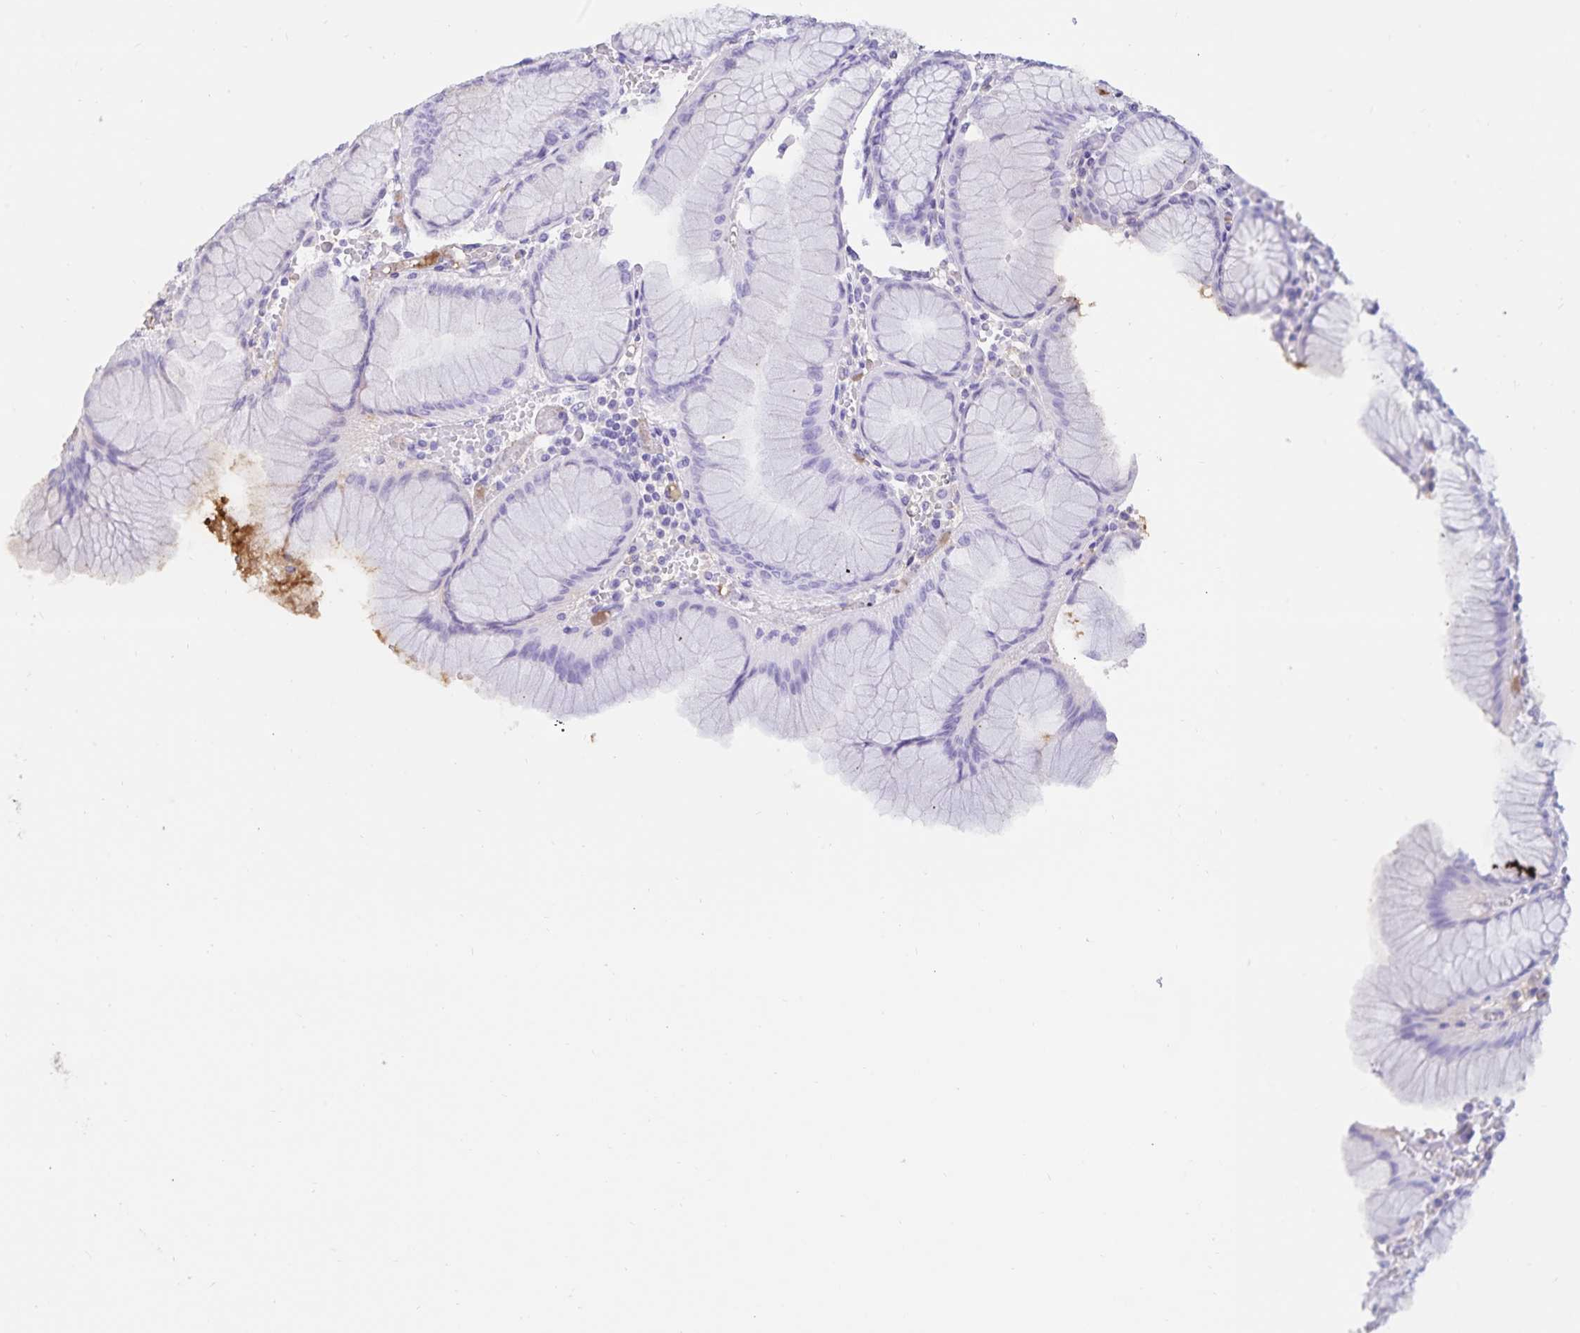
{"staining": {"intensity": "negative", "quantity": "none", "location": "none"}, "tissue": "stomach", "cell_type": "Glandular cells", "image_type": "normal", "snomed": [{"axis": "morphology", "description": "Normal tissue, NOS"}, {"axis": "topography", "description": "Stomach"}], "caption": "The IHC histopathology image has no significant expression in glandular cells of stomach. (DAB (3,3'-diaminobenzidine) immunohistochemistry, high magnification).", "gene": "FGG", "patient": {"sex": "female", "age": 57}}